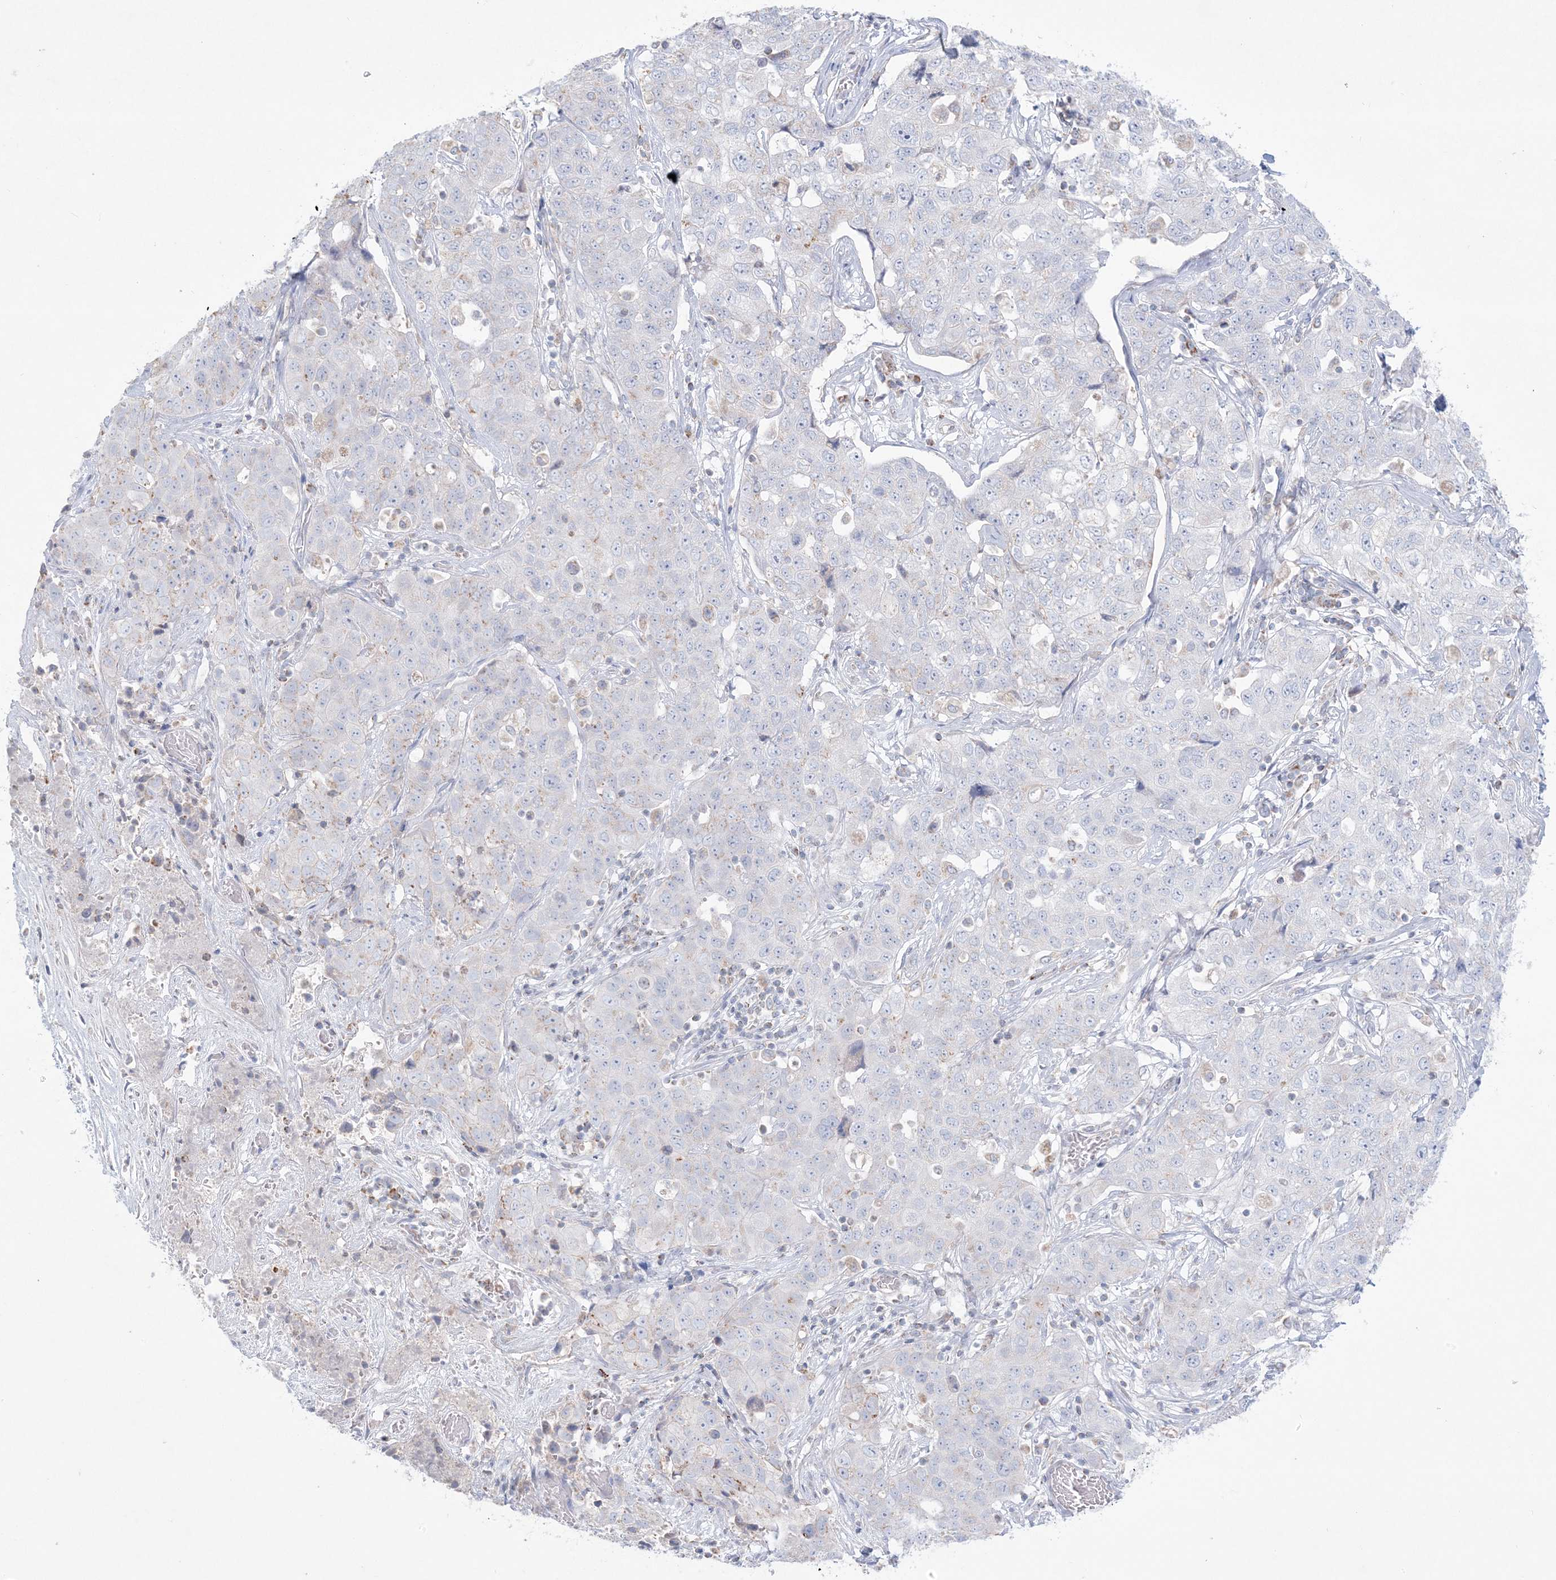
{"staining": {"intensity": "negative", "quantity": "none", "location": "none"}, "tissue": "stomach cancer", "cell_type": "Tumor cells", "image_type": "cancer", "snomed": [{"axis": "morphology", "description": "Normal tissue, NOS"}, {"axis": "morphology", "description": "Adenocarcinoma, NOS"}, {"axis": "topography", "description": "Lymph node"}, {"axis": "topography", "description": "Stomach"}], "caption": "DAB immunohistochemical staining of stomach cancer reveals no significant staining in tumor cells.", "gene": "KCTD6", "patient": {"sex": "male", "age": 48}}